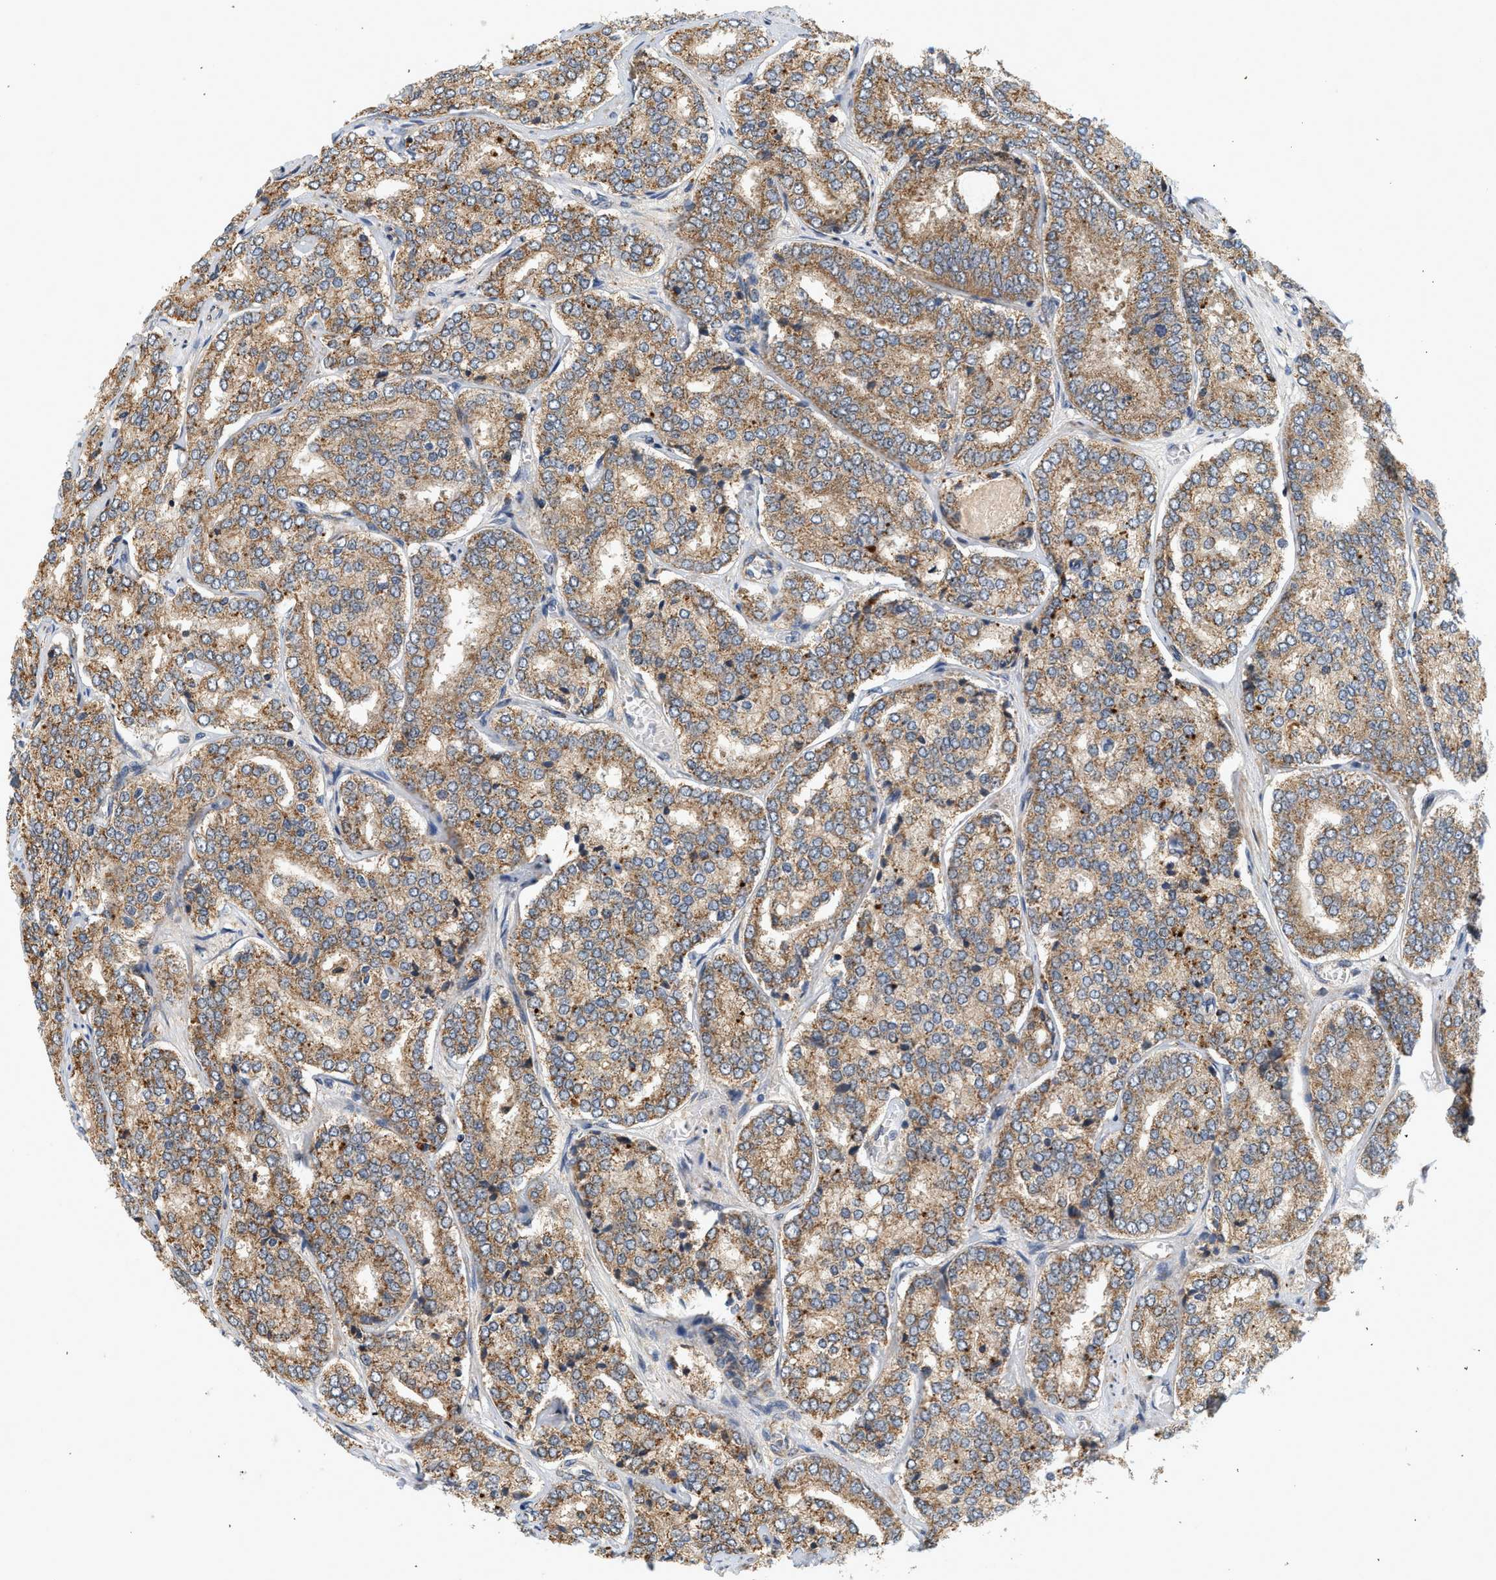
{"staining": {"intensity": "moderate", "quantity": ">75%", "location": "cytoplasmic/membranous"}, "tissue": "prostate cancer", "cell_type": "Tumor cells", "image_type": "cancer", "snomed": [{"axis": "morphology", "description": "Adenocarcinoma, High grade"}, {"axis": "topography", "description": "Prostate"}], "caption": "Immunohistochemistry micrograph of prostate adenocarcinoma (high-grade) stained for a protein (brown), which shows medium levels of moderate cytoplasmic/membranous expression in approximately >75% of tumor cells.", "gene": "MCU", "patient": {"sex": "male", "age": 65}}